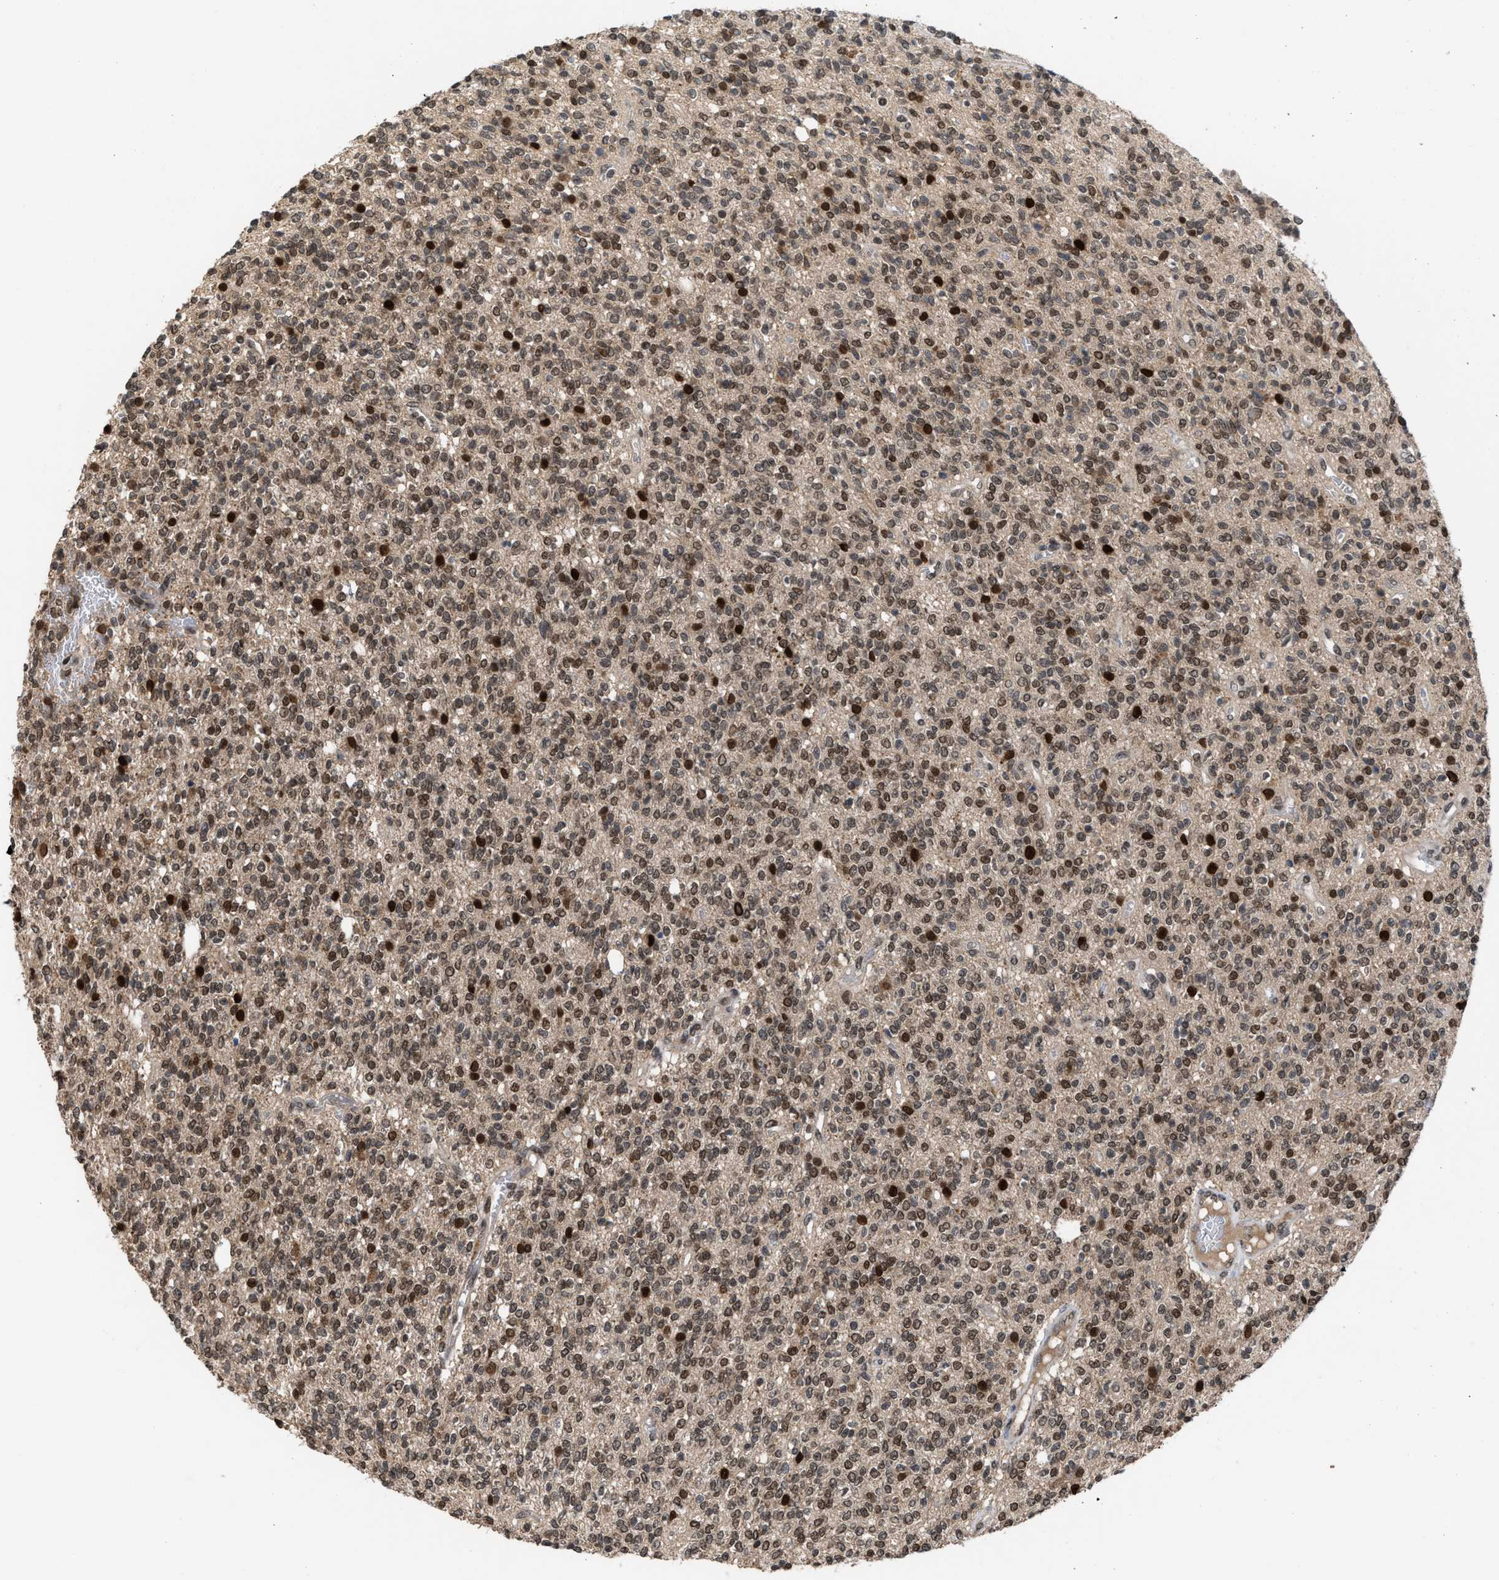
{"staining": {"intensity": "moderate", "quantity": ">75%", "location": "nuclear"}, "tissue": "glioma", "cell_type": "Tumor cells", "image_type": "cancer", "snomed": [{"axis": "morphology", "description": "Glioma, malignant, High grade"}, {"axis": "topography", "description": "Brain"}], "caption": "A brown stain labels moderate nuclear expression of a protein in human malignant glioma (high-grade) tumor cells.", "gene": "C9orf78", "patient": {"sex": "male", "age": 34}}